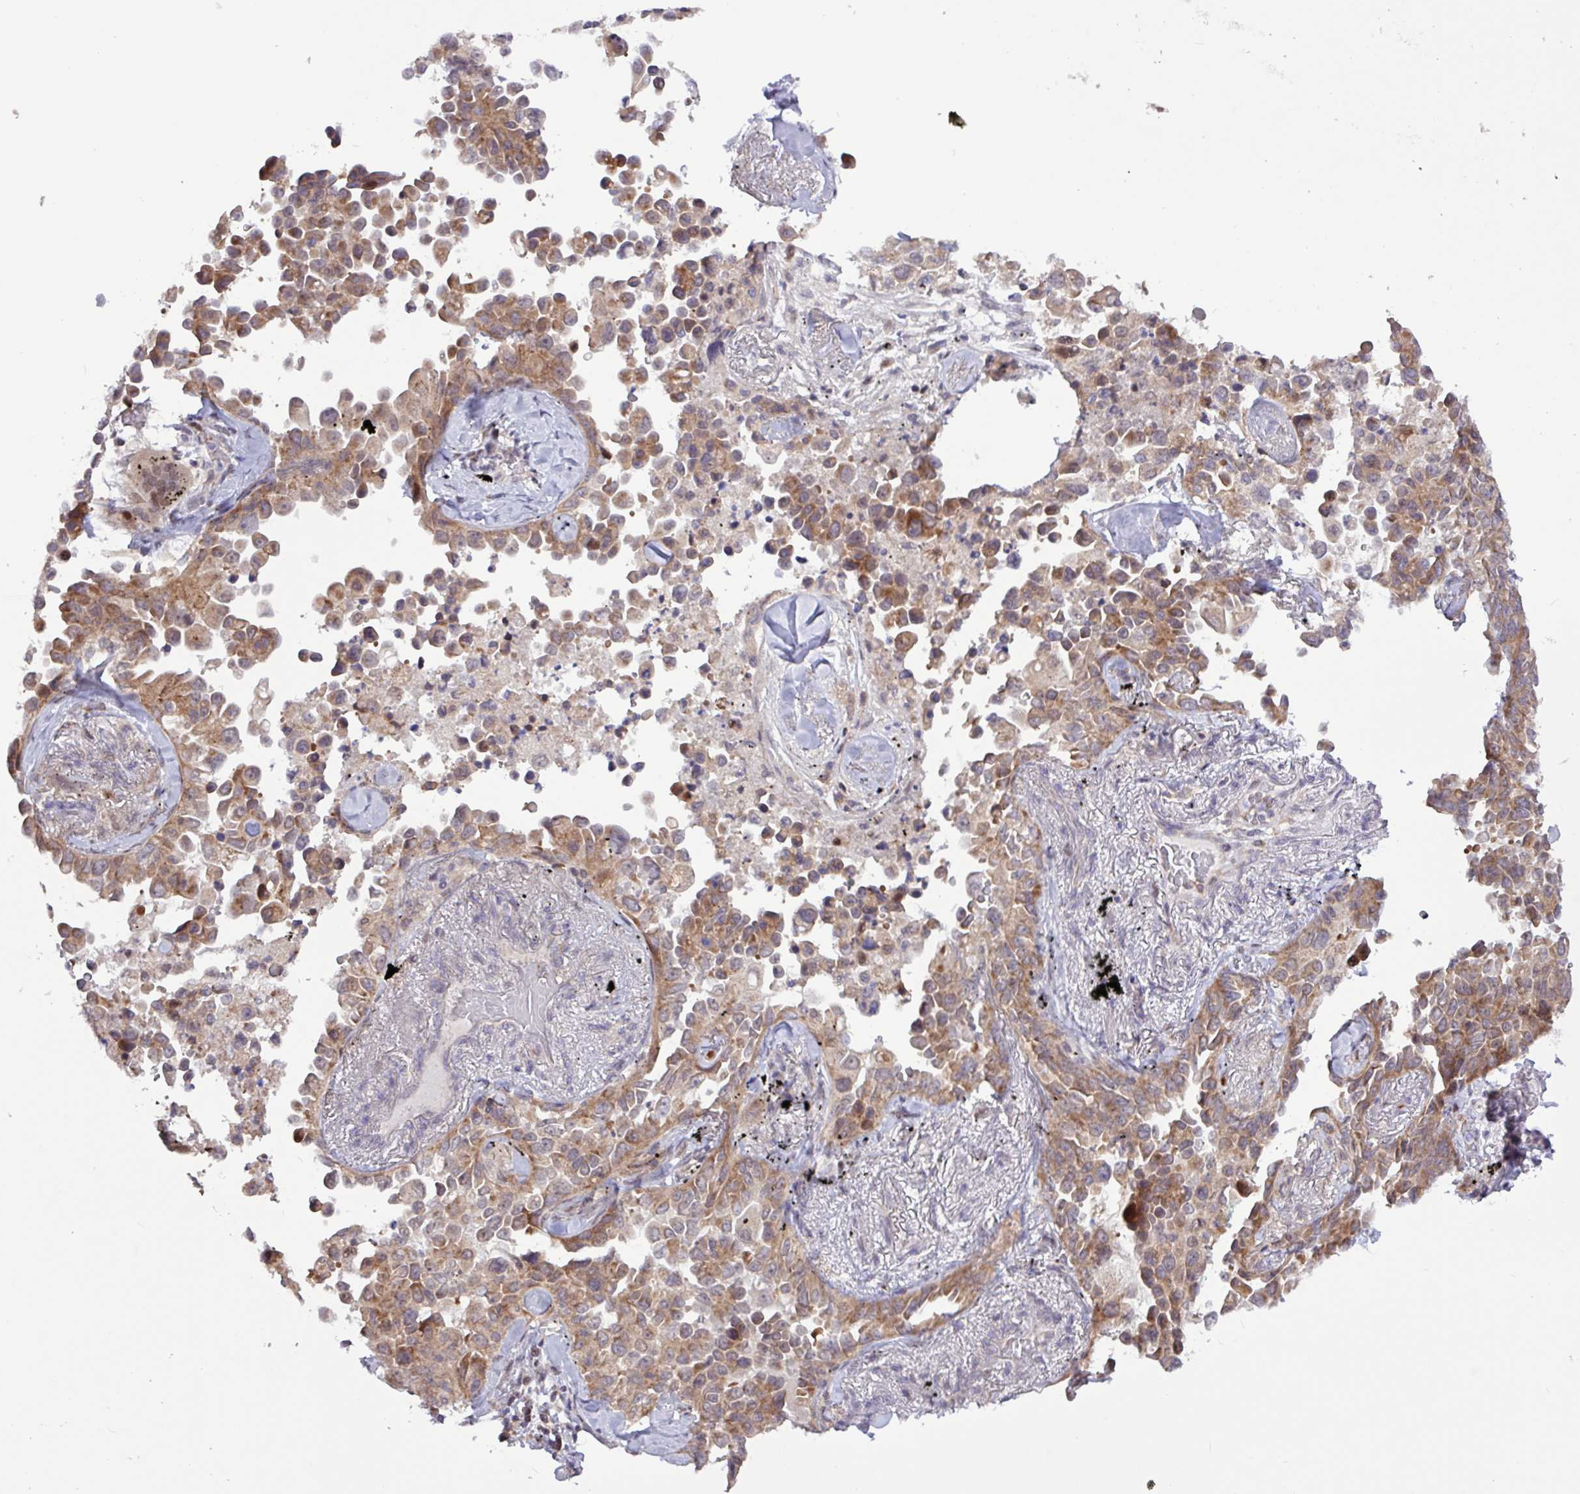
{"staining": {"intensity": "moderate", "quantity": ">75%", "location": "cytoplasmic/membranous"}, "tissue": "lung cancer", "cell_type": "Tumor cells", "image_type": "cancer", "snomed": [{"axis": "morphology", "description": "Adenocarcinoma, NOS"}, {"axis": "topography", "description": "Lung"}], "caption": "Immunohistochemical staining of human adenocarcinoma (lung) shows moderate cytoplasmic/membranous protein positivity in approximately >75% of tumor cells.", "gene": "RTL3", "patient": {"sex": "female", "age": 67}}